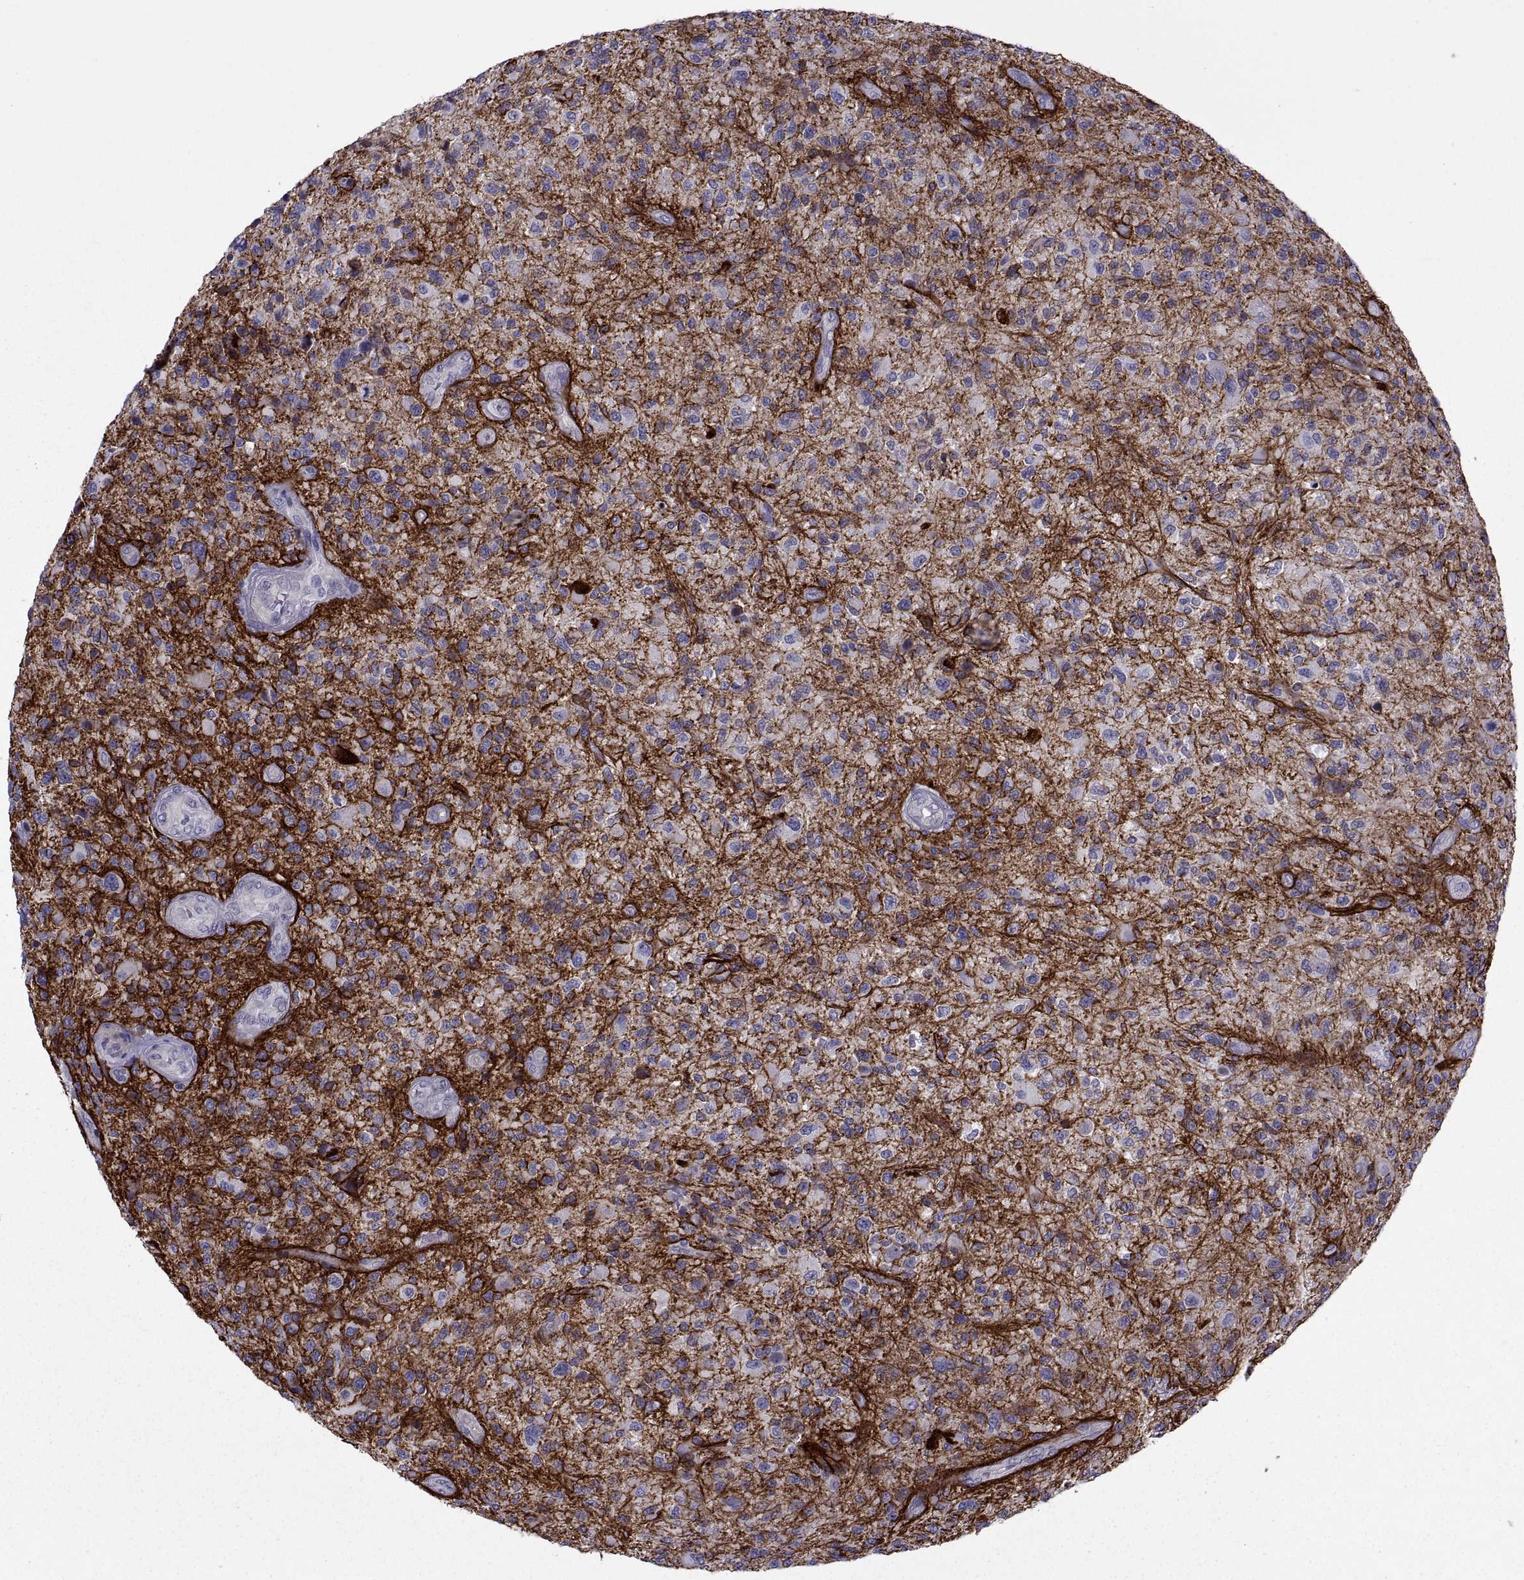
{"staining": {"intensity": "negative", "quantity": "none", "location": "none"}, "tissue": "glioma", "cell_type": "Tumor cells", "image_type": "cancer", "snomed": [{"axis": "morphology", "description": "Glioma, malignant, High grade"}, {"axis": "topography", "description": "Brain"}], "caption": "High magnification brightfield microscopy of glioma stained with DAB (3,3'-diaminobenzidine) (brown) and counterstained with hematoxylin (blue): tumor cells show no significant staining.", "gene": "TMEM158", "patient": {"sex": "male", "age": 47}}